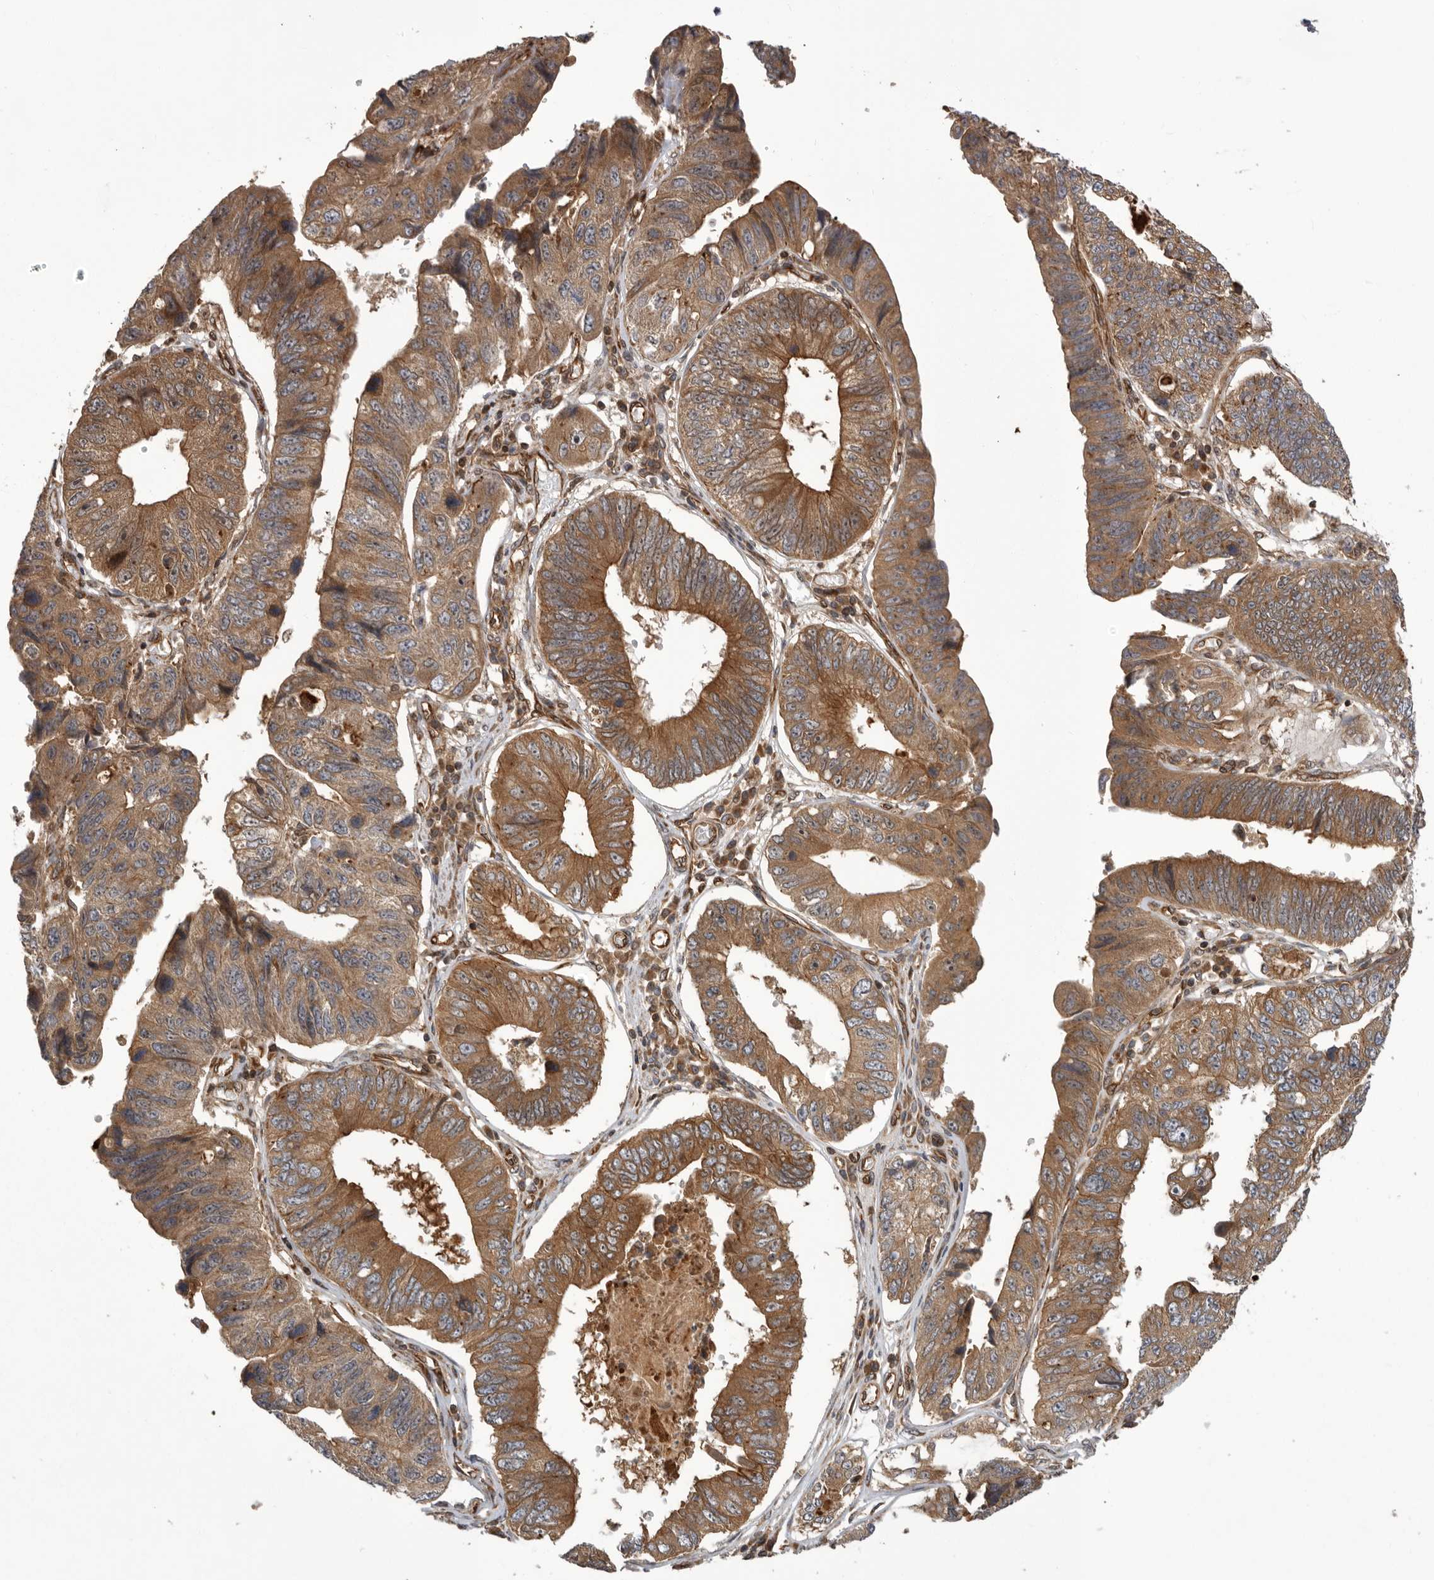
{"staining": {"intensity": "moderate", "quantity": ">75%", "location": "cytoplasmic/membranous"}, "tissue": "stomach cancer", "cell_type": "Tumor cells", "image_type": "cancer", "snomed": [{"axis": "morphology", "description": "Adenocarcinoma, NOS"}, {"axis": "topography", "description": "Stomach"}], "caption": "Stomach cancer (adenocarcinoma) stained for a protein demonstrates moderate cytoplasmic/membranous positivity in tumor cells.", "gene": "DHDDS", "patient": {"sex": "male", "age": 59}}